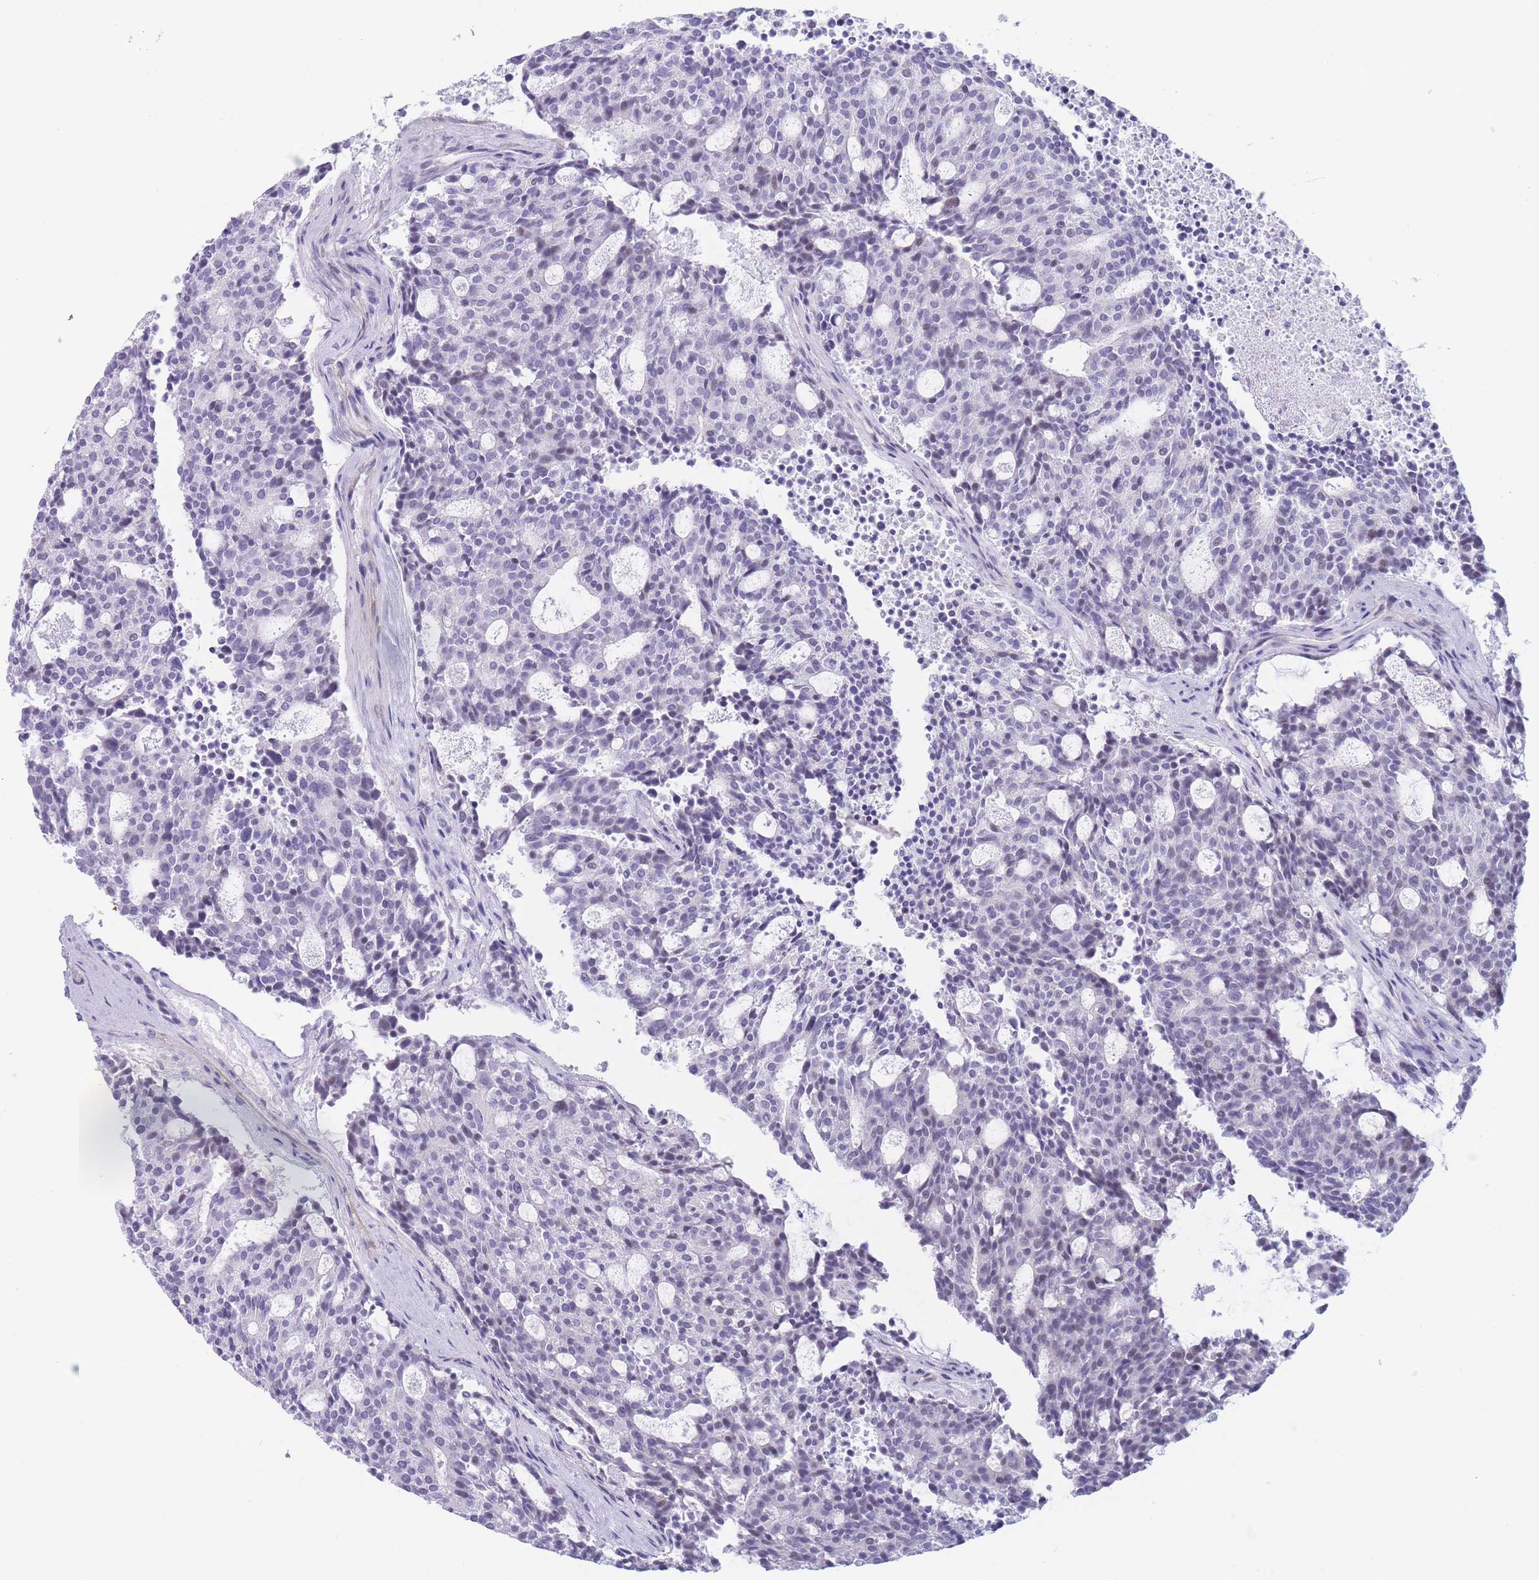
{"staining": {"intensity": "negative", "quantity": "none", "location": "none"}, "tissue": "carcinoid", "cell_type": "Tumor cells", "image_type": "cancer", "snomed": [{"axis": "morphology", "description": "Carcinoid, malignant, NOS"}, {"axis": "topography", "description": "Pancreas"}], "caption": "Carcinoid was stained to show a protein in brown. There is no significant positivity in tumor cells. The staining is performed using DAB (3,3'-diaminobenzidine) brown chromogen with nuclei counter-stained in using hematoxylin.", "gene": "ASAP3", "patient": {"sex": "female", "age": 54}}